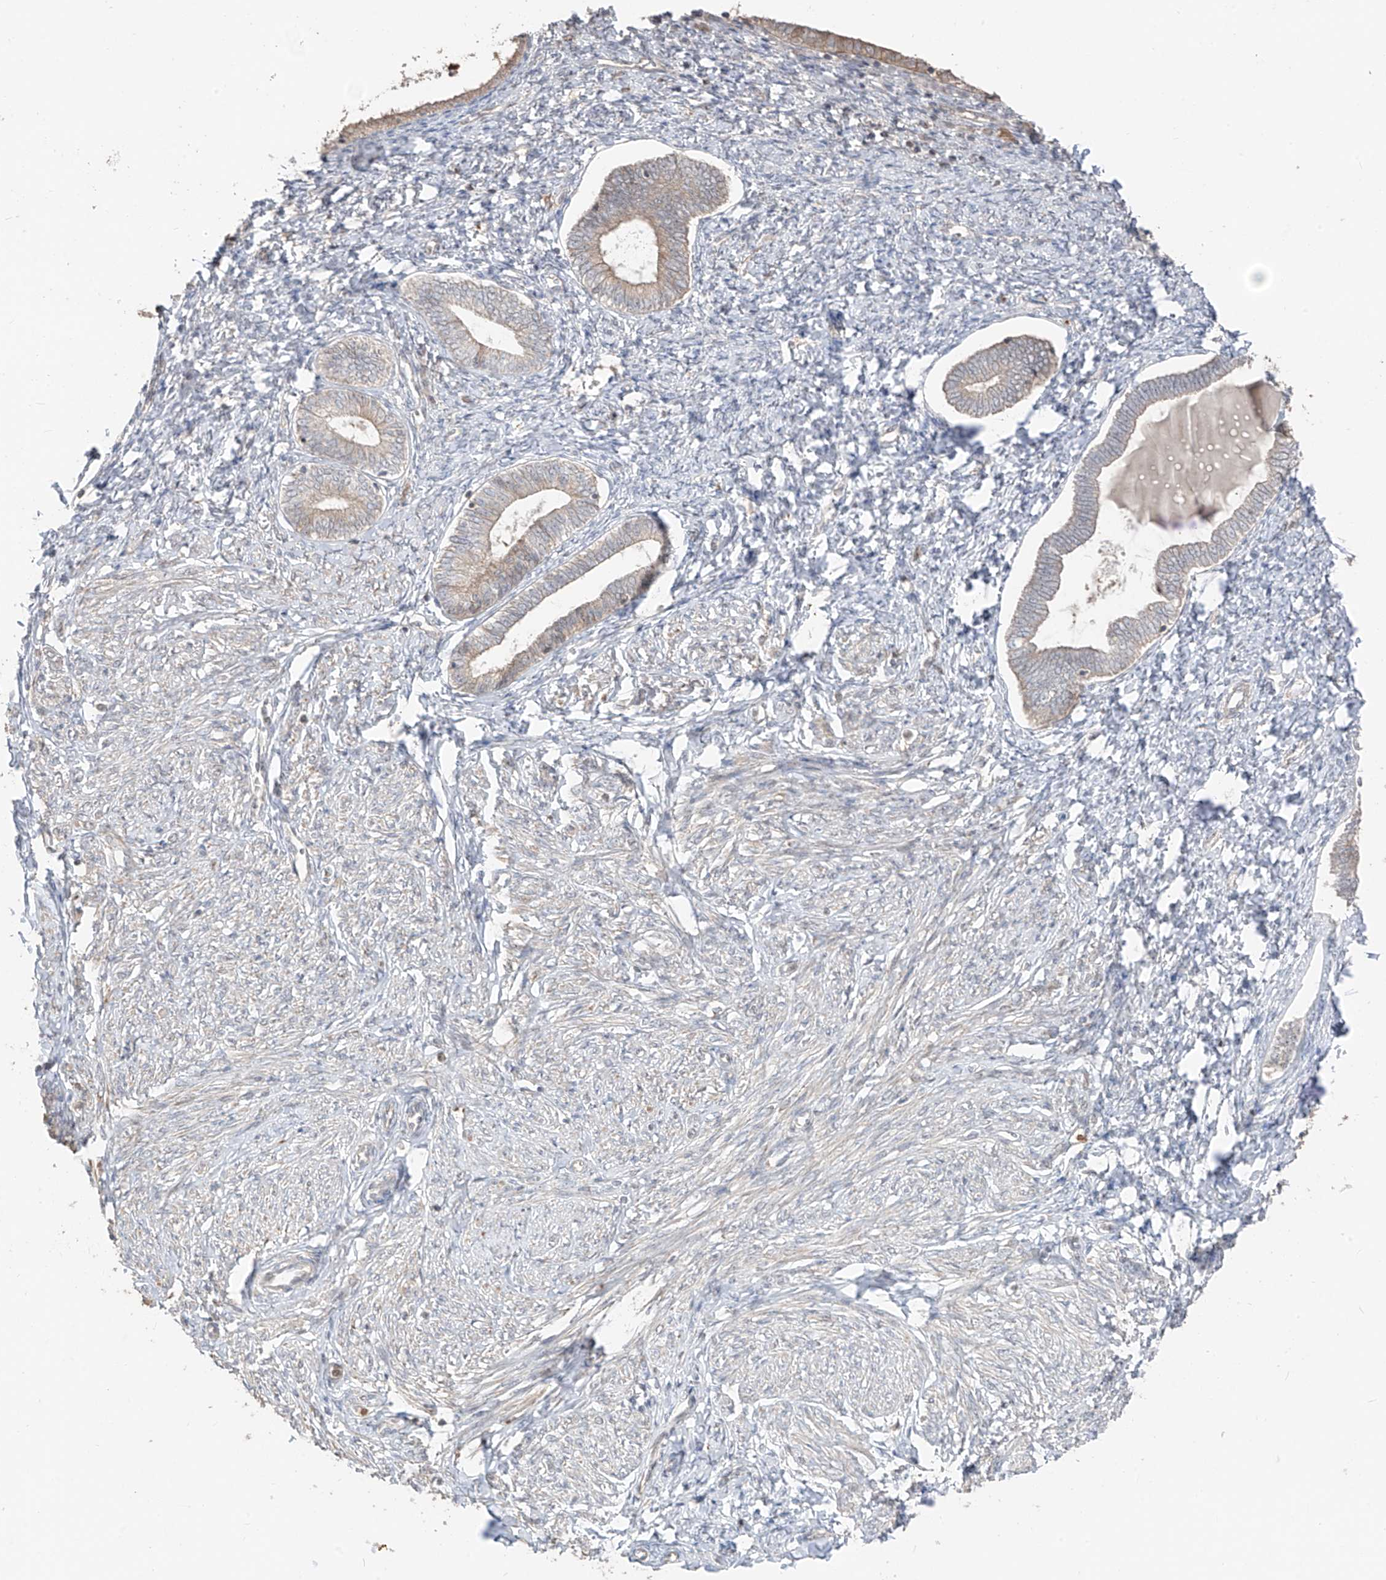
{"staining": {"intensity": "weak", "quantity": "<25%", "location": "cytoplasmic/membranous"}, "tissue": "endometrium", "cell_type": "Cells in endometrial stroma", "image_type": "normal", "snomed": [{"axis": "morphology", "description": "Normal tissue, NOS"}, {"axis": "topography", "description": "Endometrium"}], "caption": "Photomicrograph shows no protein positivity in cells in endometrial stroma of benign endometrium. The staining was performed using DAB (3,3'-diaminobenzidine) to visualize the protein expression in brown, while the nuclei were stained in blue with hematoxylin (Magnification: 20x).", "gene": "COLGALT2", "patient": {"sex": "female", "age": 72}}